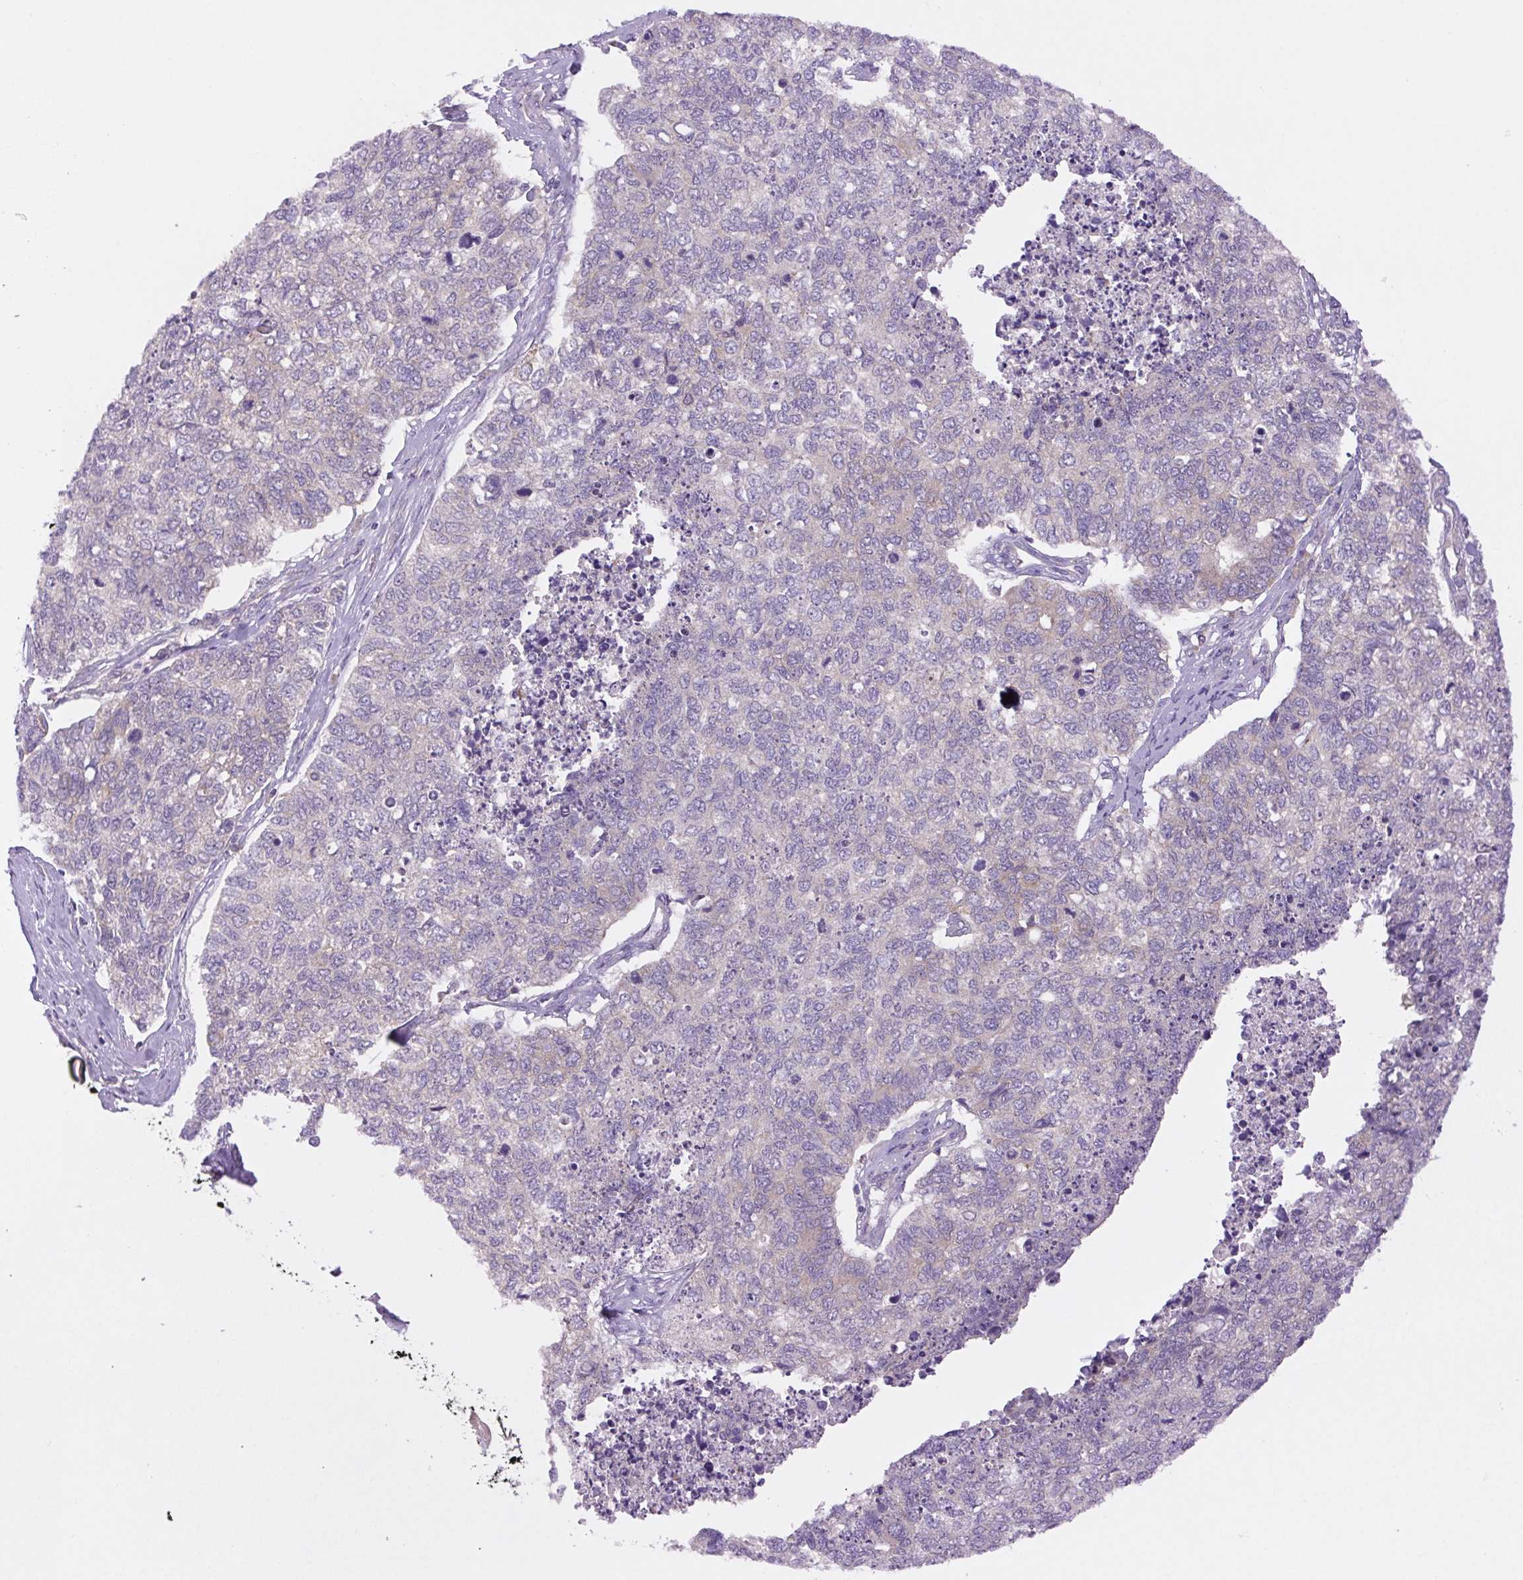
{"staining": {"intensity": "negative", "quantity": "none", "location": "none"}, "tissue": "cervical cancer", "cell_type": "Tumor cells", "image_type": "cancer", "snomed": [{"axis": "morphology", "description": "Squamous cell carcinoma, NOS"}, {"axis": "topography", "description": "Cervix"}], "caption": "Immunohistochemical staining of human cervical squamous cell carcinoma reveals no significant expression in tumor cells.", "gene": "MINK1", "patient": {"sex": "female", "age": 63}}